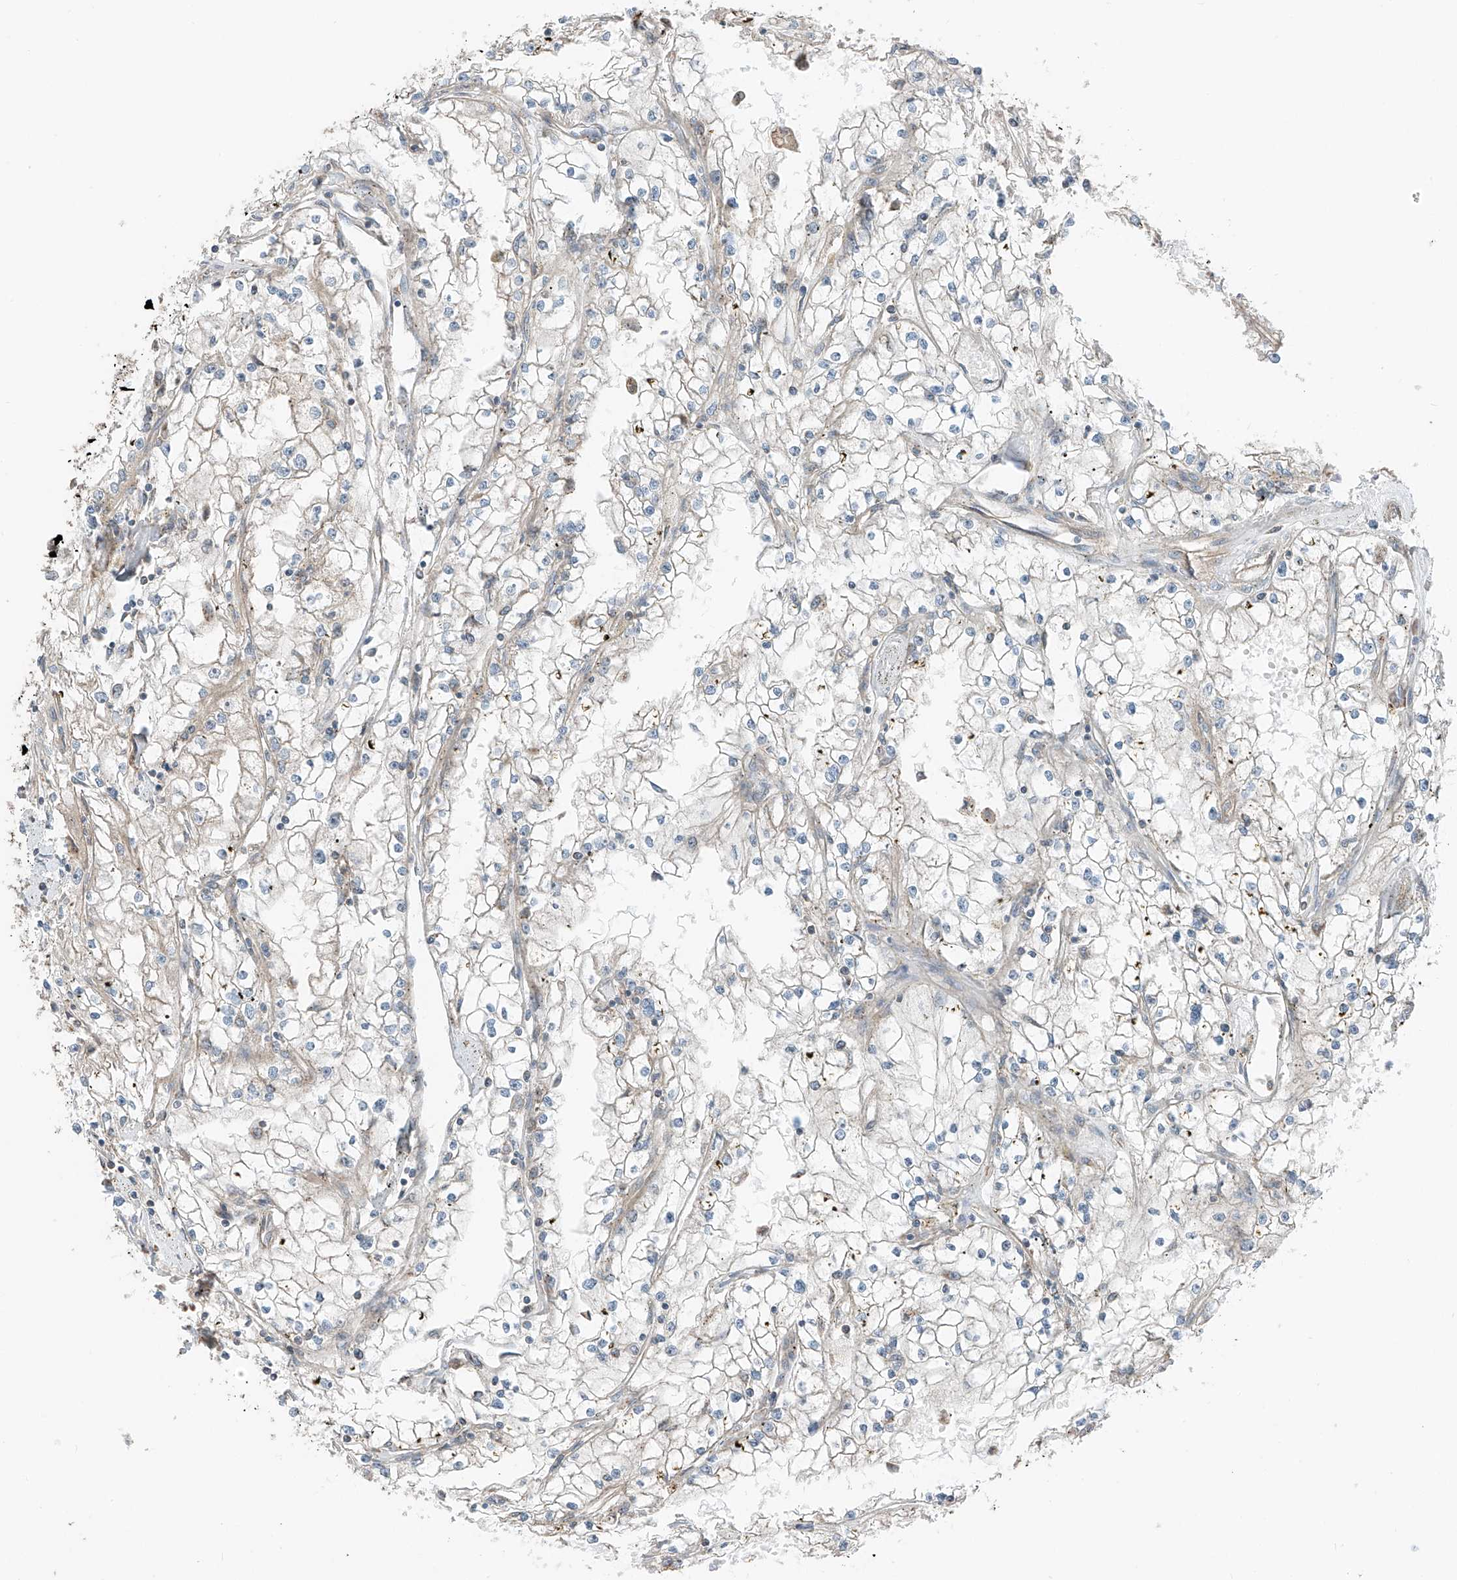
{"staining": {"intensity": "negative", "quantity": "none", "location": "none"}, "tissue": "renal cancer", "cell_type": "Tumor cells", "image_type": "cancer", "snomed": [{"axis": "morphology", "description": "Adenocarcinoma, NOS"}, {"axis": "topography", "description": "Kidney"}], "caption": "Adenocarcinoma (renal) stained for a protein using immunohistochemistry displays no positivity tumor cells.", "gene": "CEP162", "patient": {"sex": "male", "age": 56}}